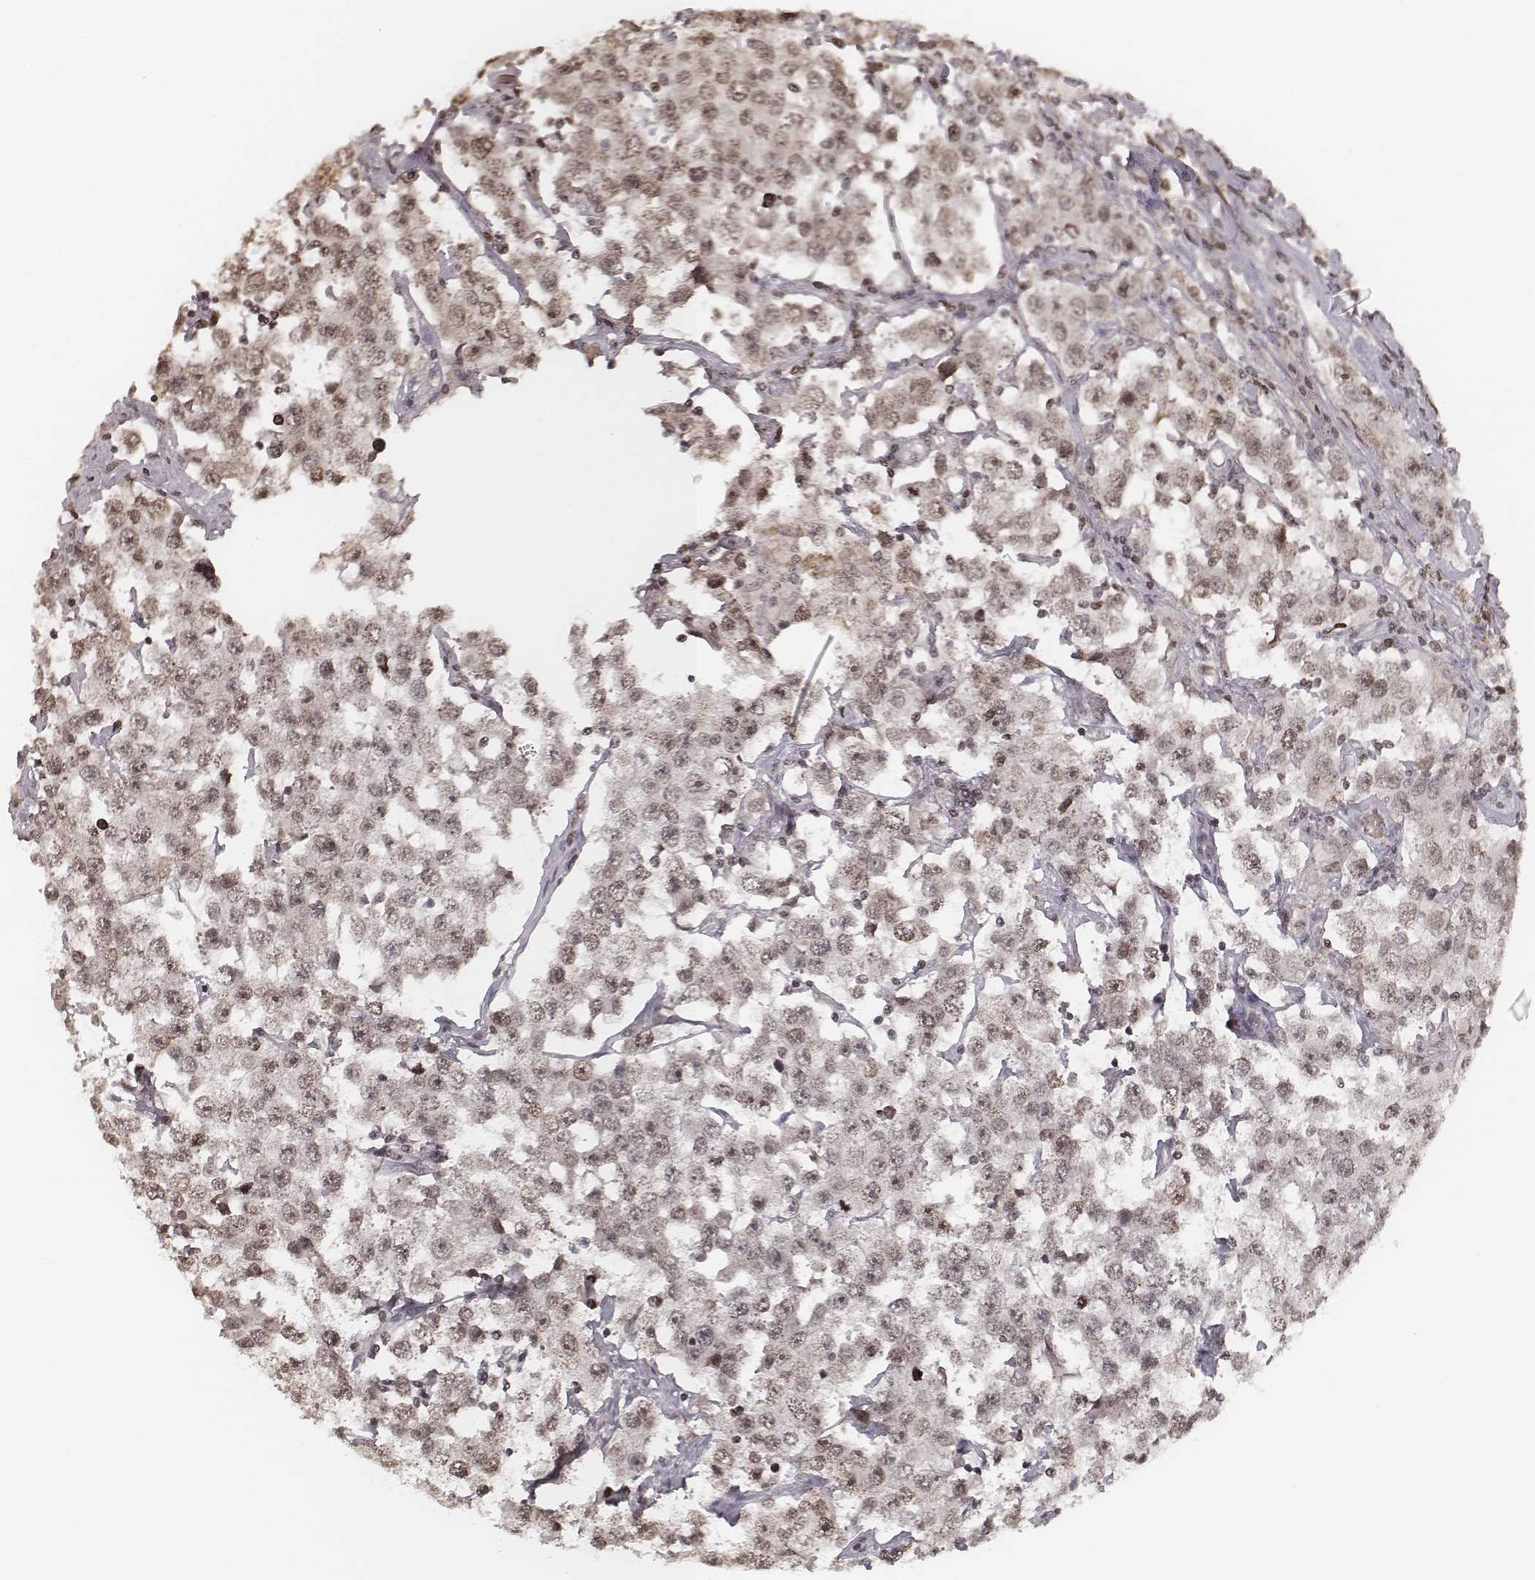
{"staining": {"intensity": "weak", "quantity": ">75%", "location": "nuclear"}, "tissue": "testis cancer", "cell_type": "Tumor cells", "image_type": "cancer", "snomed": [{"axis": "morphology", "description": "Seminoma, NOS"}, {"axis": "topography", "description": "Testis"}], "caption": "Protein positivity by immunohistochemistry demonstrates weak nuclear staining in about >75% of tumor cells in seminoma (testis).", "gene": "HMGA2", "patient": {"sex": "male", "age": 52}}